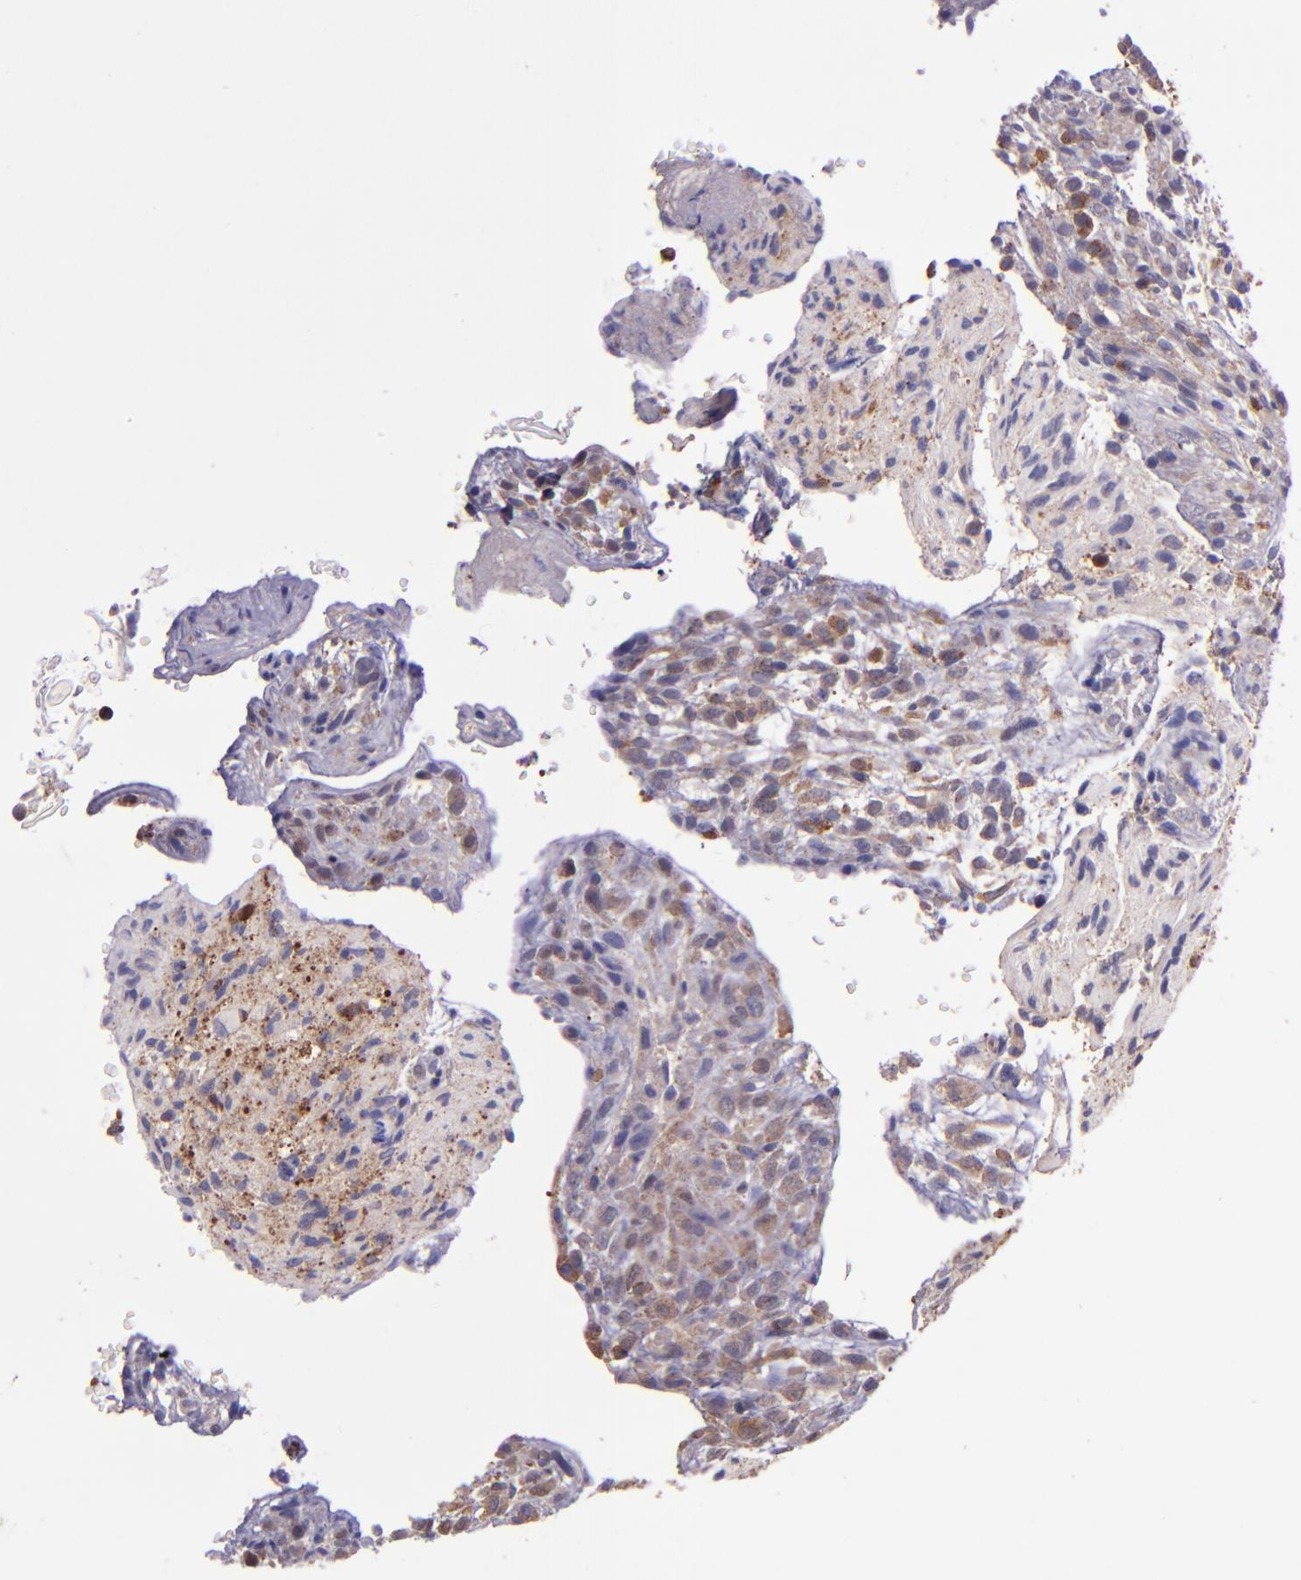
{"staining": {"intensity": "moderate", "quantity": "25%-75%", "location": "cytoplasmic/membranous"}, "tissue": "glioma", "cell_type": "Tumor cells", "image_type": "cancer", "snomed": [{"axis": "morphology", "description": "Glioma, malignant, High grade"}, {"axis": "topography", "description": "Cerebral cortex"}], "caption": "IHC photomicrograph of neoplastic tissue: malignant high-grade glioma stained using immunohistochemistry exhibits medium levels of moderate protein expression localized specifically in the cytoplasmic/membranous of tumor cells, appearing as a cytoplasmic/membranous brown color.", "gene": "WASHC1", "patient": {"sex": "female", "age": 55}}